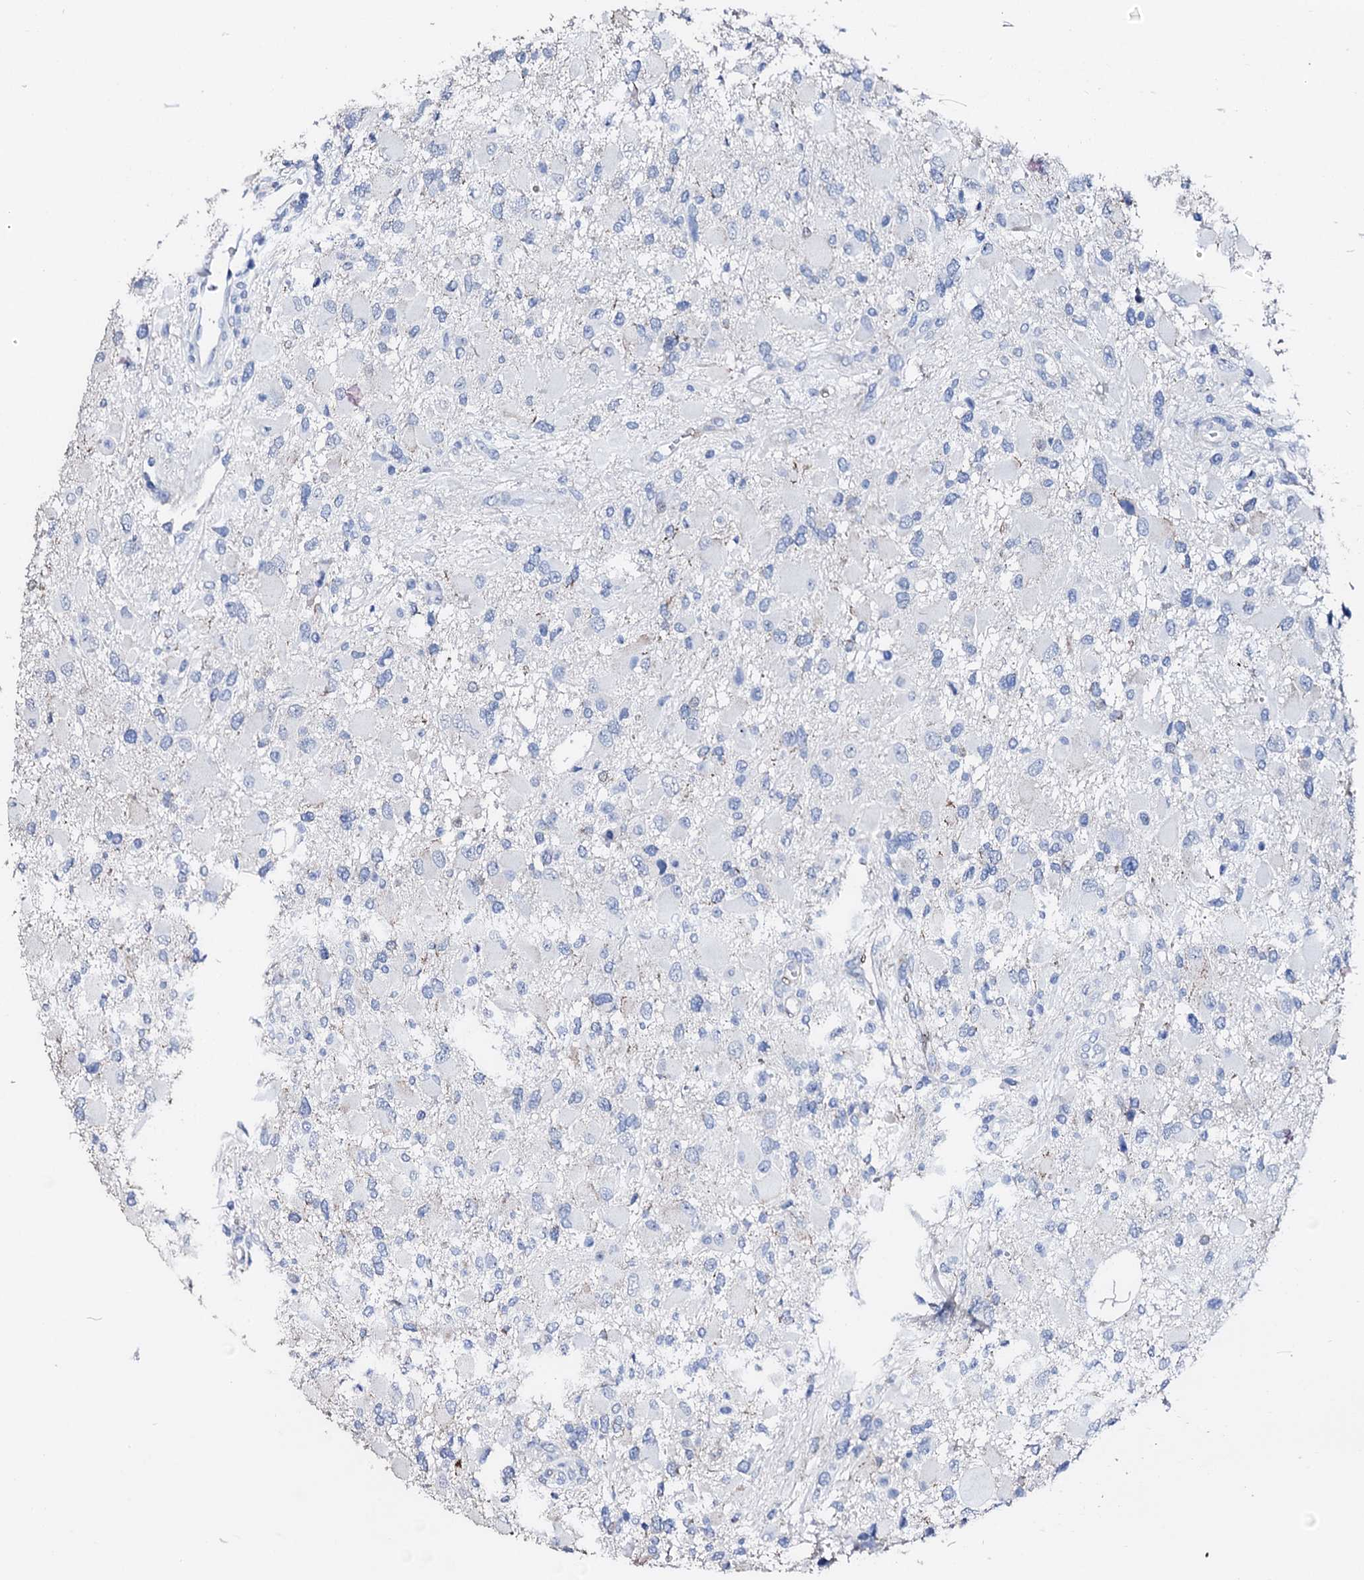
{"staining": {"intensity": "negative", "quantity": "none", "location": "none"}, "tissue": "glioma", "cell_type": "Tumor cells", "image_type": "cancer", "snomed": [{"axis": "morphology", "description": "Glioma, malignant, High grade"}, {"axis": "topography", "description": "Brain"}], "caption": "DAB immunohistochemical staining of glioma reveals no significant expression in tumor cells. Nuclei are stained in blue.", "gene": "NRIP2", "patient": {"sex": "male", "age": 53}}